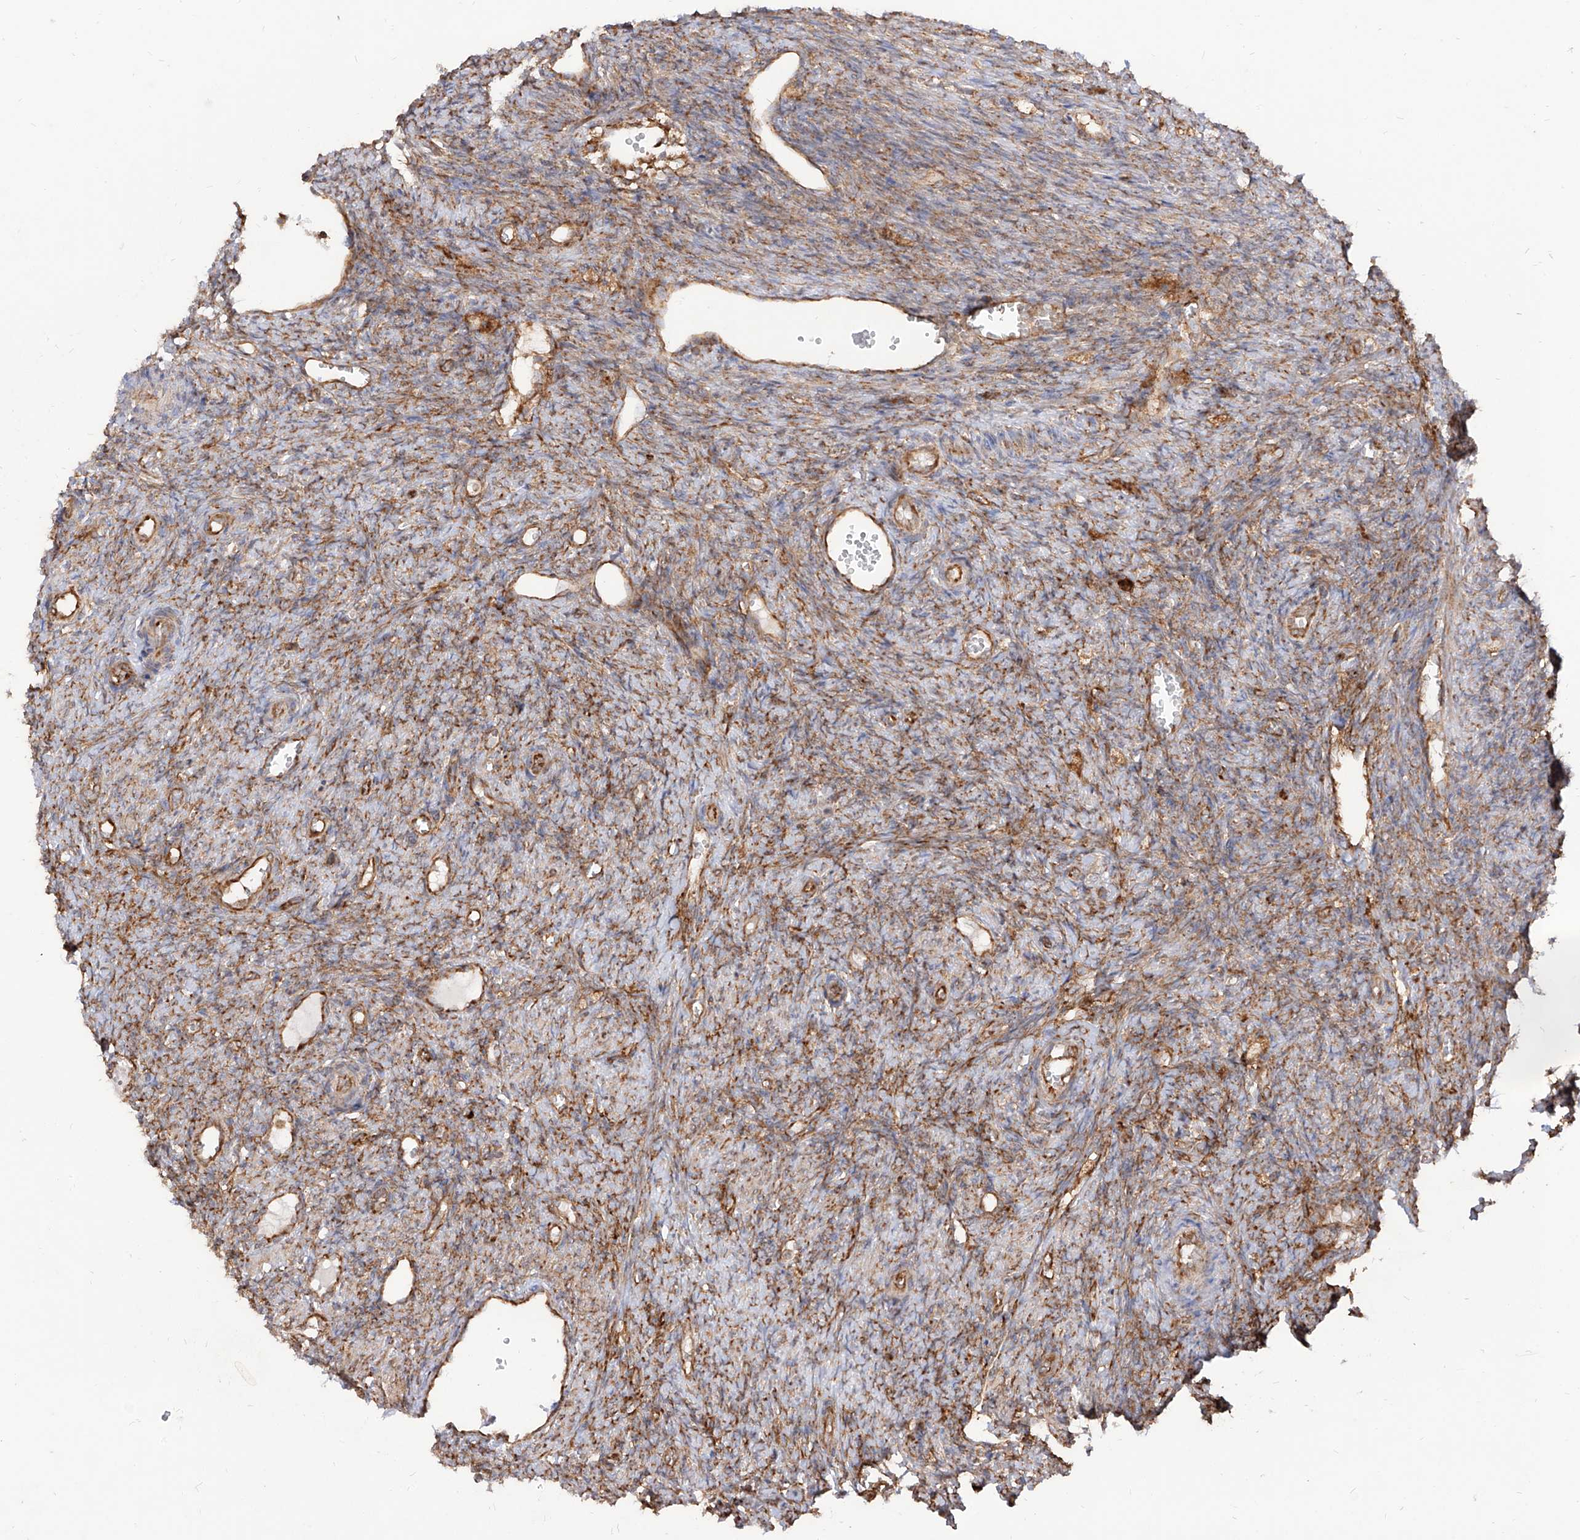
{"staining": {"intensity": "moderate", "quantity": ">75%", "location": "cytoplasmic/membranous"}, "tissue": "ovary", "cell_type": "Ovarian stroma cells", "image_type": "normal", "snomed": [{"axis": "morphology", "description": "Normal tissue, NOS"}, {"axis": "topography", "description": "Ovary"}], "caption": "Immunohistochemistry (IHC) image of normal human ovary stained for a protein (brown), which shows medium levels of moderate cytoplasmic/membranous staining in approximately >75% of ovarian stroma cells.", "gene": "RPS25", "patient": {"sex": "female", "age": 41}}